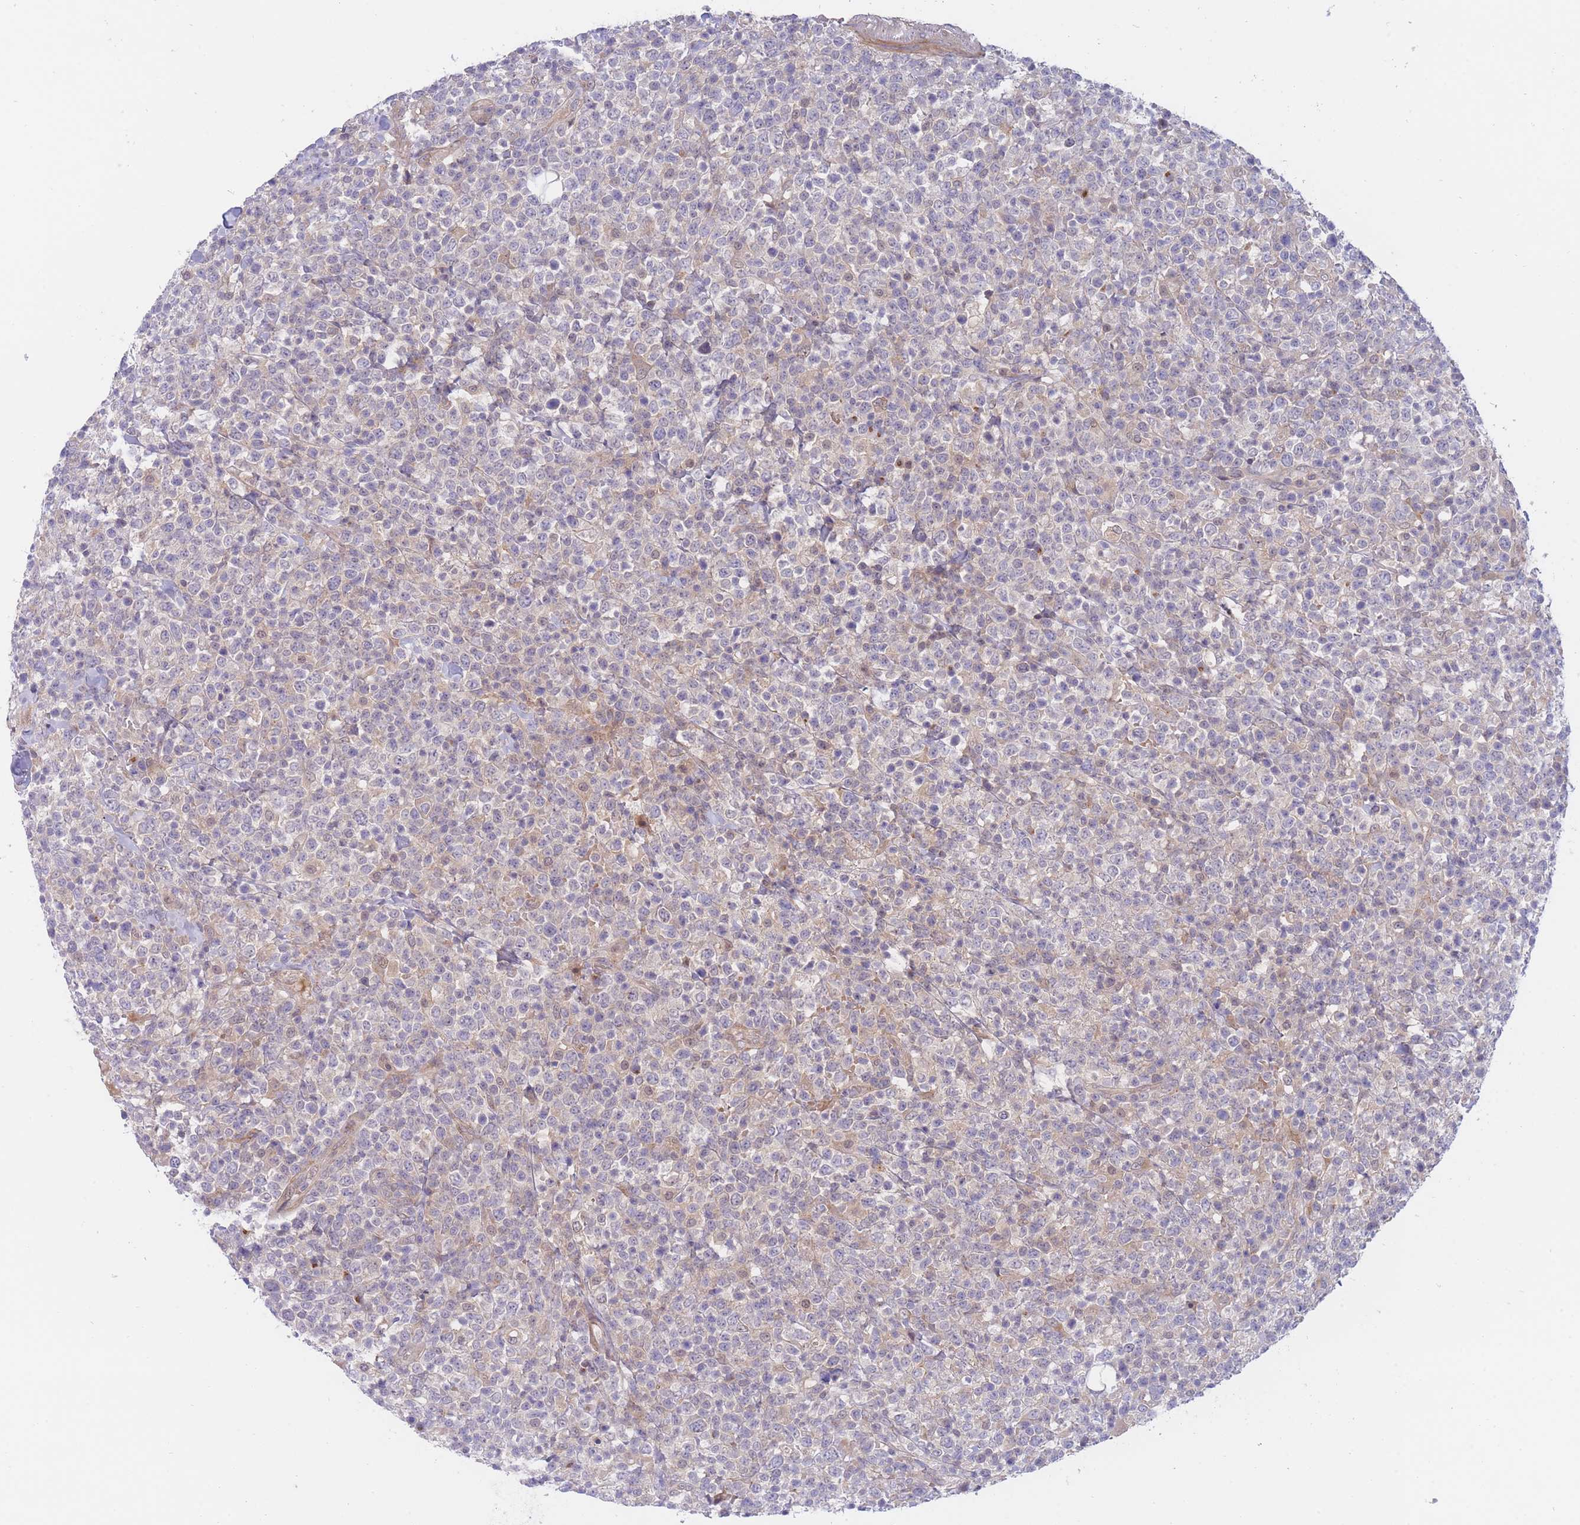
{"staining": {"intensity": "negative", "quantity": "none", "location": "none"}, "tissue": "lymphoma", "cell_type": "Tumor cells", "image_type": "cancer", "snomed": [{"axis": "morphology", "description": "Malignant lymphoma, non-Hodgkin's type, High grade"}, {"axis": "topography", "description": "Colon"}], "caption": "DAB immunohistochemical staining of lymphoma exhibits no significant staining in tumor cells.", "gene": "APOL4", "patient": {"sex": "female", "age": 53}}